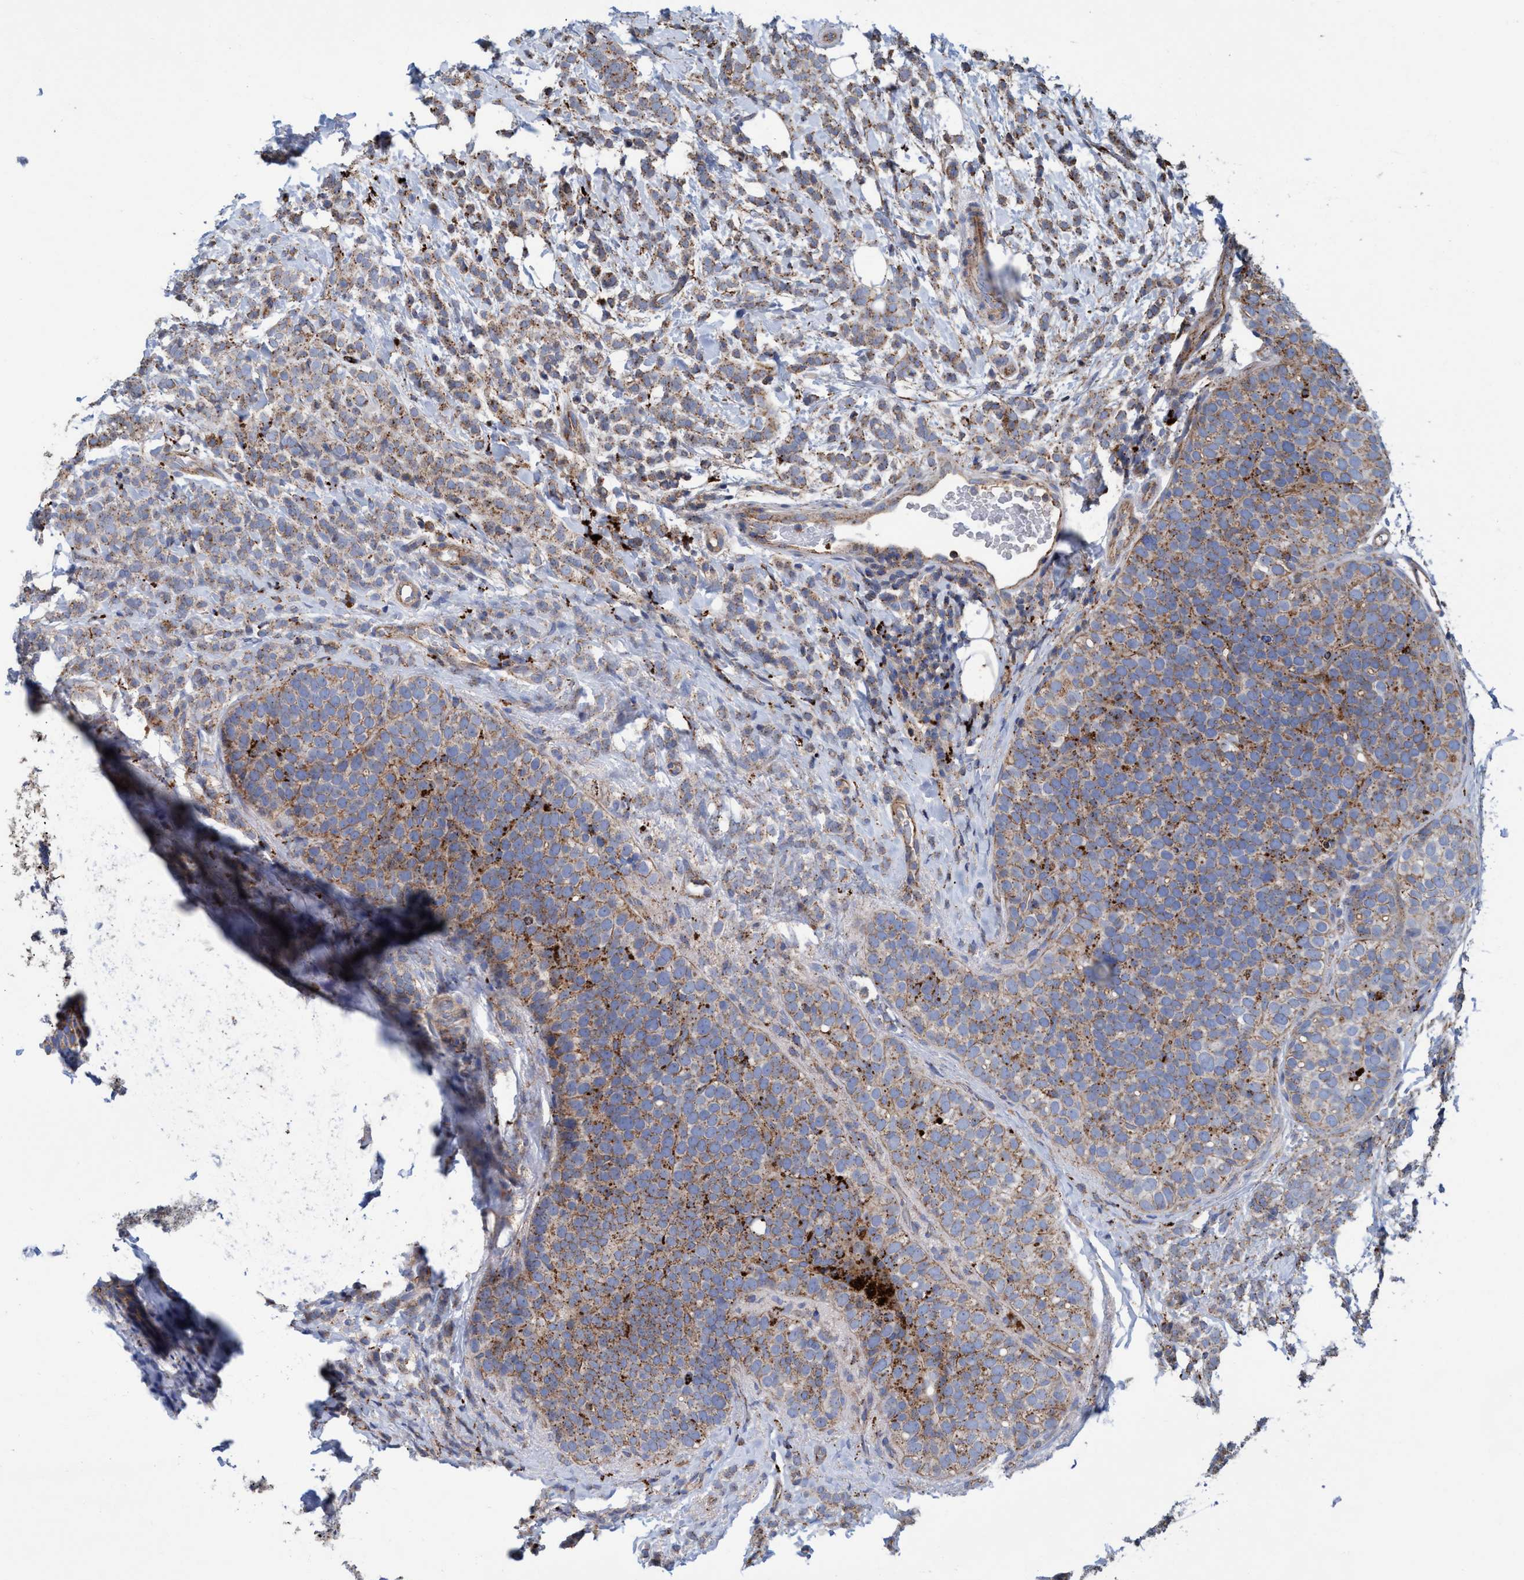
{"staining": {"intensity": "moderate", "quantity": ">75%", "location": "cytoplasmic/membranous"}, "tissue": "breast cancer", "cell_type": "Tumor cells", "image_type": "cancer", "snomed": [{"axis": "morphology", "description": "Lobular carcinoma"}, {"axis": "topography", "description": "Breast"}], "caption": "Immunohistochemistry image of neoplastic tissue: human breast cancer (lobular carcinoma) stained using immunohistochemistry demonstrates medium levels of moderate protein expression localized specifically in the cytoplasmic/membranous of tumor cells, appearing as a cytoplasmic/membranous brown color.", "gene": "TRIM65", "patient": {"sex": "female", "age": 50}}